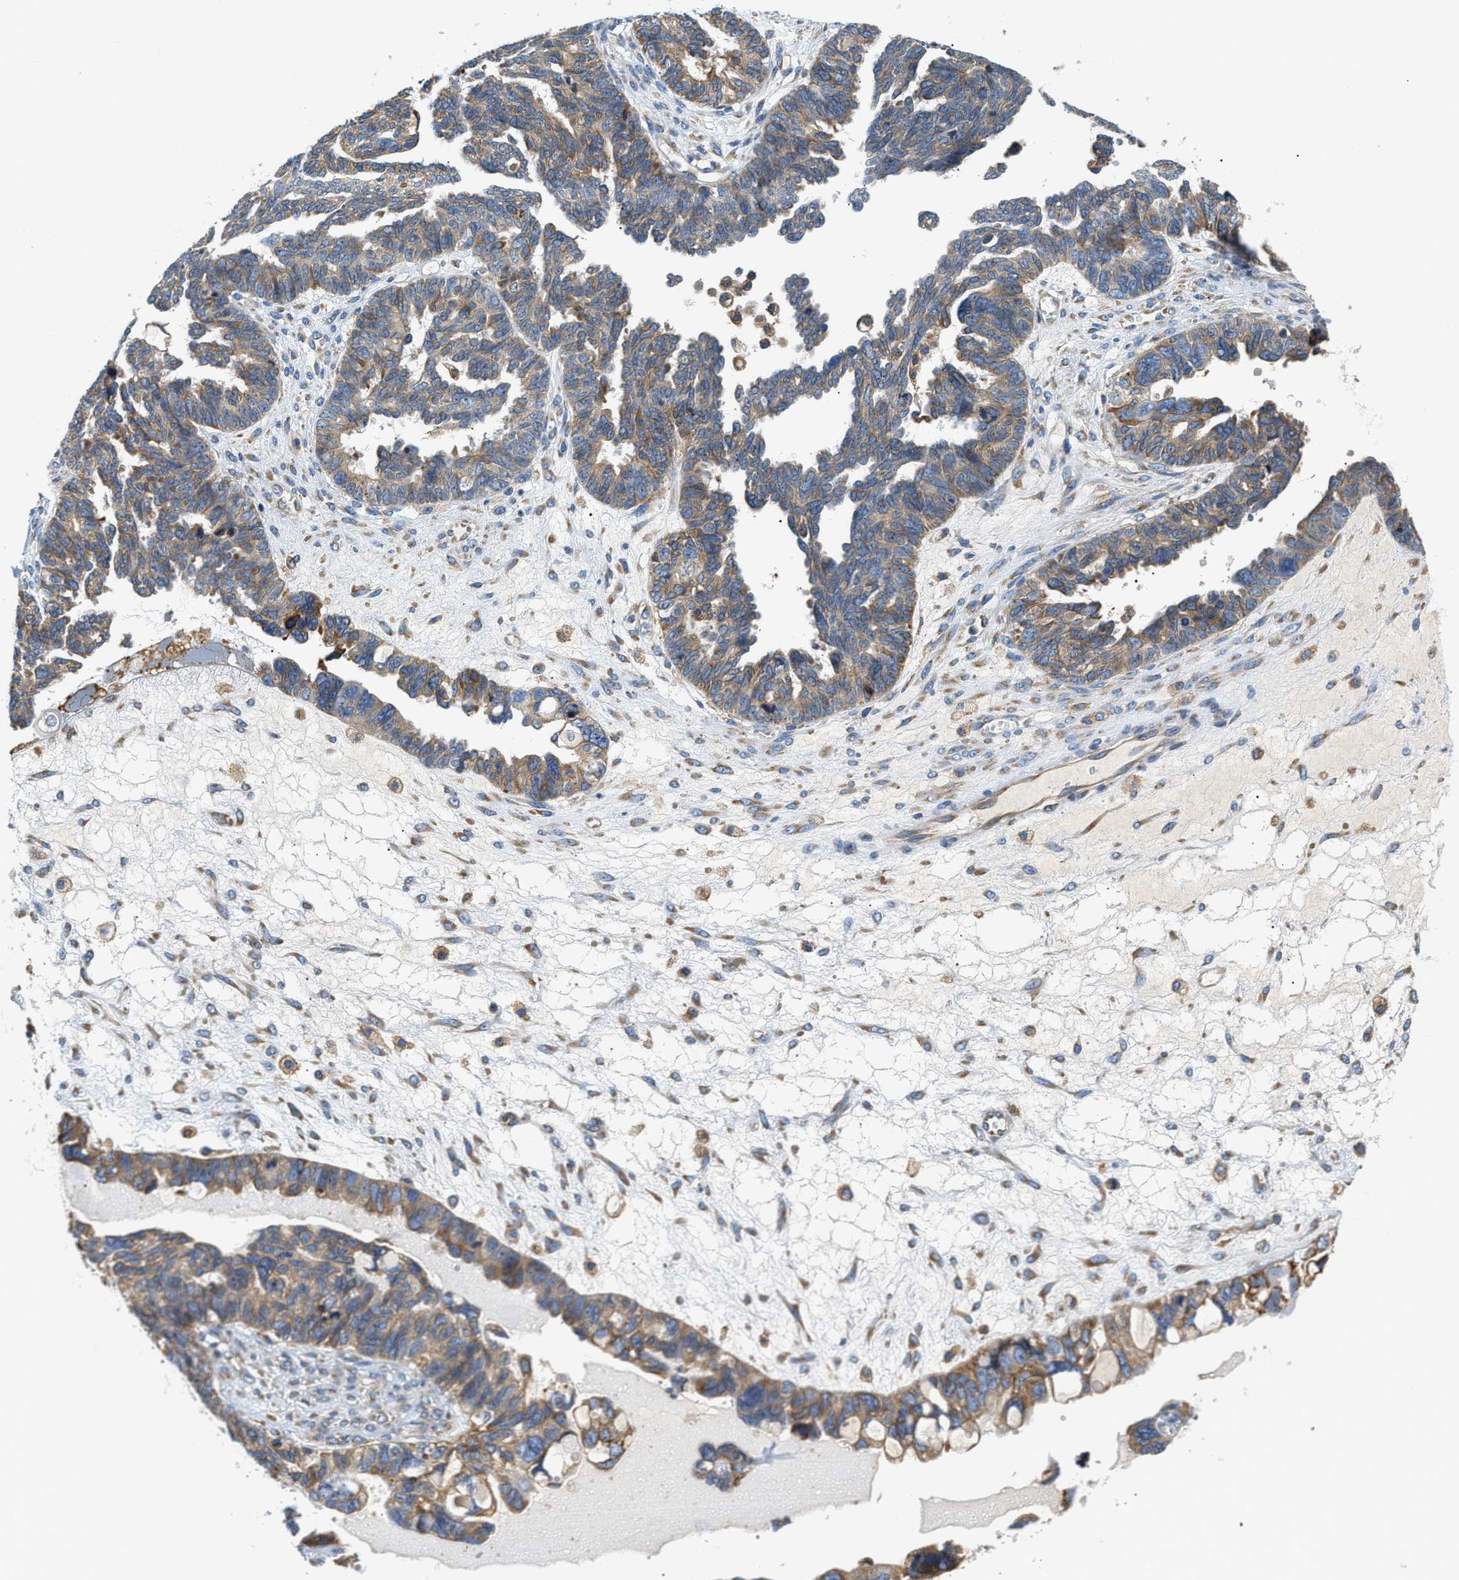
{"staining": {"intensity": "moderate", "quantity": ">75%", "location": "cytoplasmic/membranous"}, "tissue": "ovarian cancer", "cell_type": "Tumor cells", "image_type": "cancer", "snomed": [{"axis": "morphology", "description": "Cystadenocarcinoma, serous, NOS"}, {"axis": "topography", "description": "Ovary"}], "caption": "Tumor cells exhibit medium levels of moderate cytoplasmic/membranous expression in about >75% of cells in serous cystadenocarcinoma (ovarian).", "gene": "HDHD3", "patient": {"sex": "female", "age": 79}}